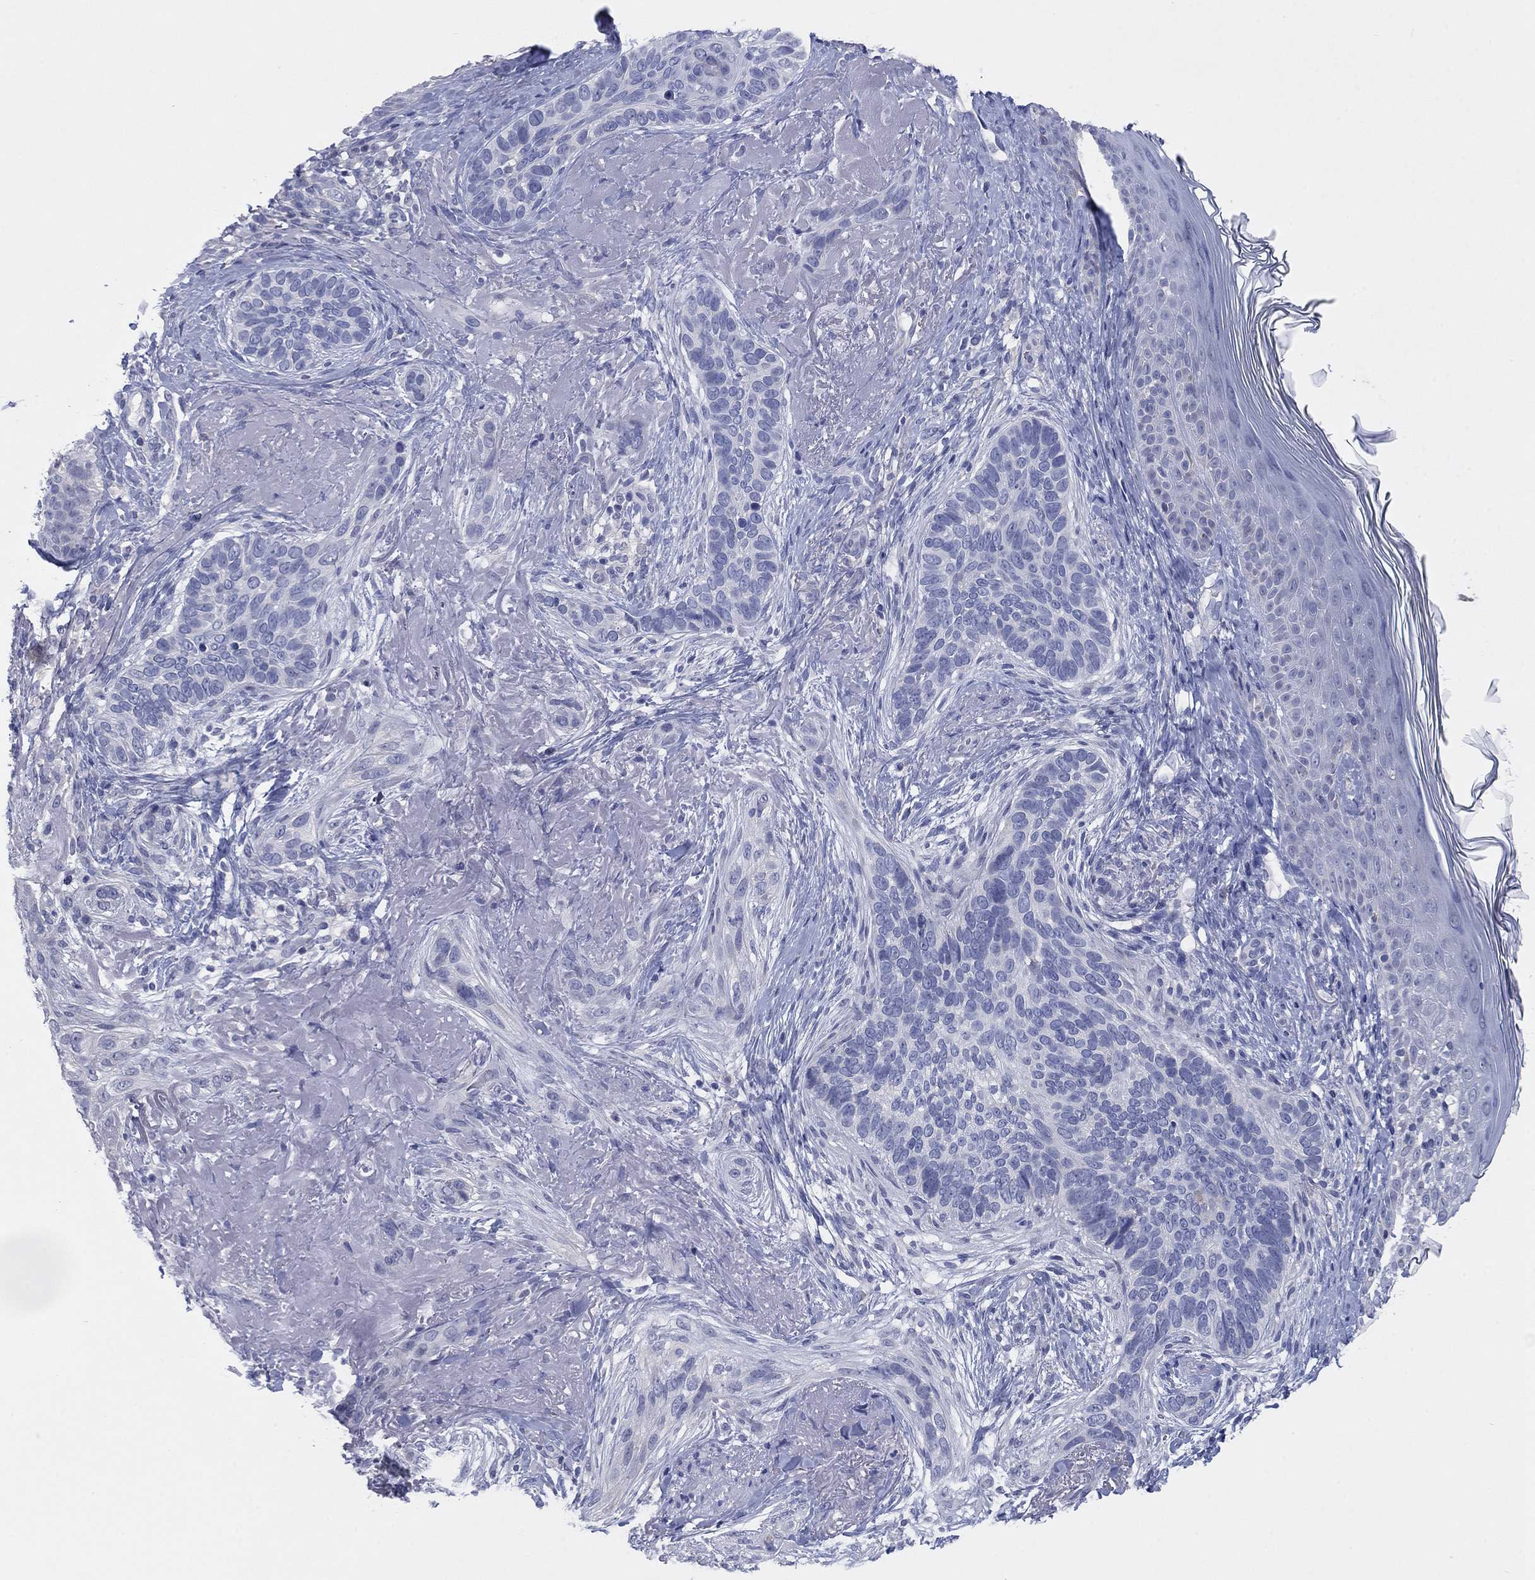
{"staining": {"intensity": "negative", "quantity": "none", "location": "none"}, "tissue": "skin cancer", "cell_type": "Tumor cells", "image_type": "cancer", "snomed": [{"axis": "morphology", "description": "Basal cell carcinoma"}, {"axis": "topography", "description": "Skin"}], "caption": "High power microscopy micrograph of an immunohistochemistry (IHC) image of skin basal cell carcinoma, revealing no significant positivity in tumor cells.", "gene": "FER1L6", "patient": {"sex": "male", "age": 91}}